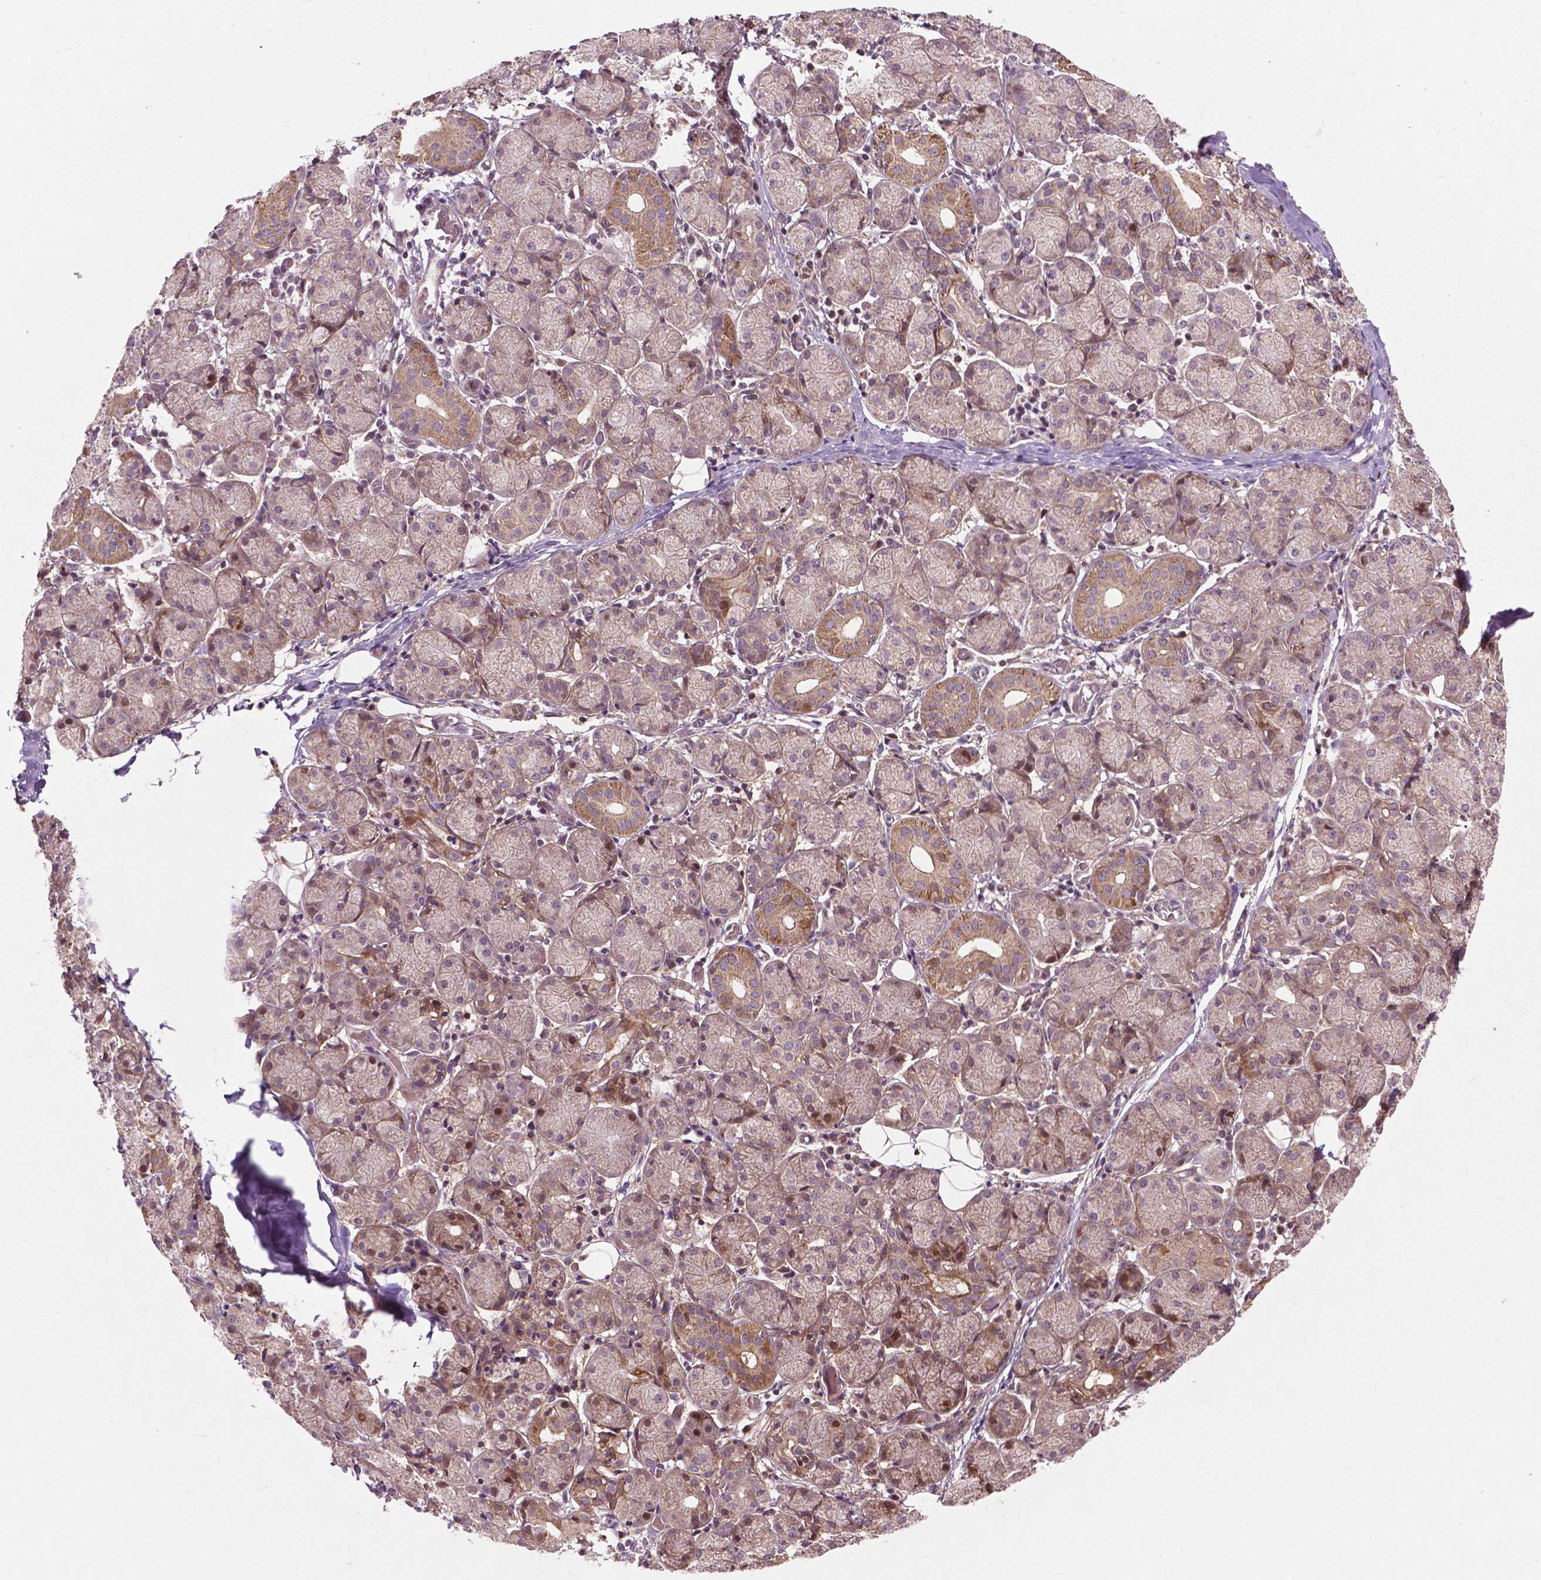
{"staining": {"intensity": "moderate", "quantity": "25%-75%", "location": "cytoplasmic/membranous,nuclear"}, "tissue": "salivary gland", "cell_type": "Glandular cells", "image_type": "normal", "snomed": [{"axis": "morphology", "description": "Normal tissue, NOS"}, {"axis": "topography", "description": "Salivary gland"}, {"axis": "topography", "description": "Peripheral nerve tissue"}], "caption": "This micrograph exhibits immunohistochemistry staining of unremarkable human salivary gland, with medium moderate cytoplasmic/membranous,nuclear positivity in about 25%-75% of glandular cells.", "gene": "B3GALNT2", "patient": {"sex": "female", "age": 24}}